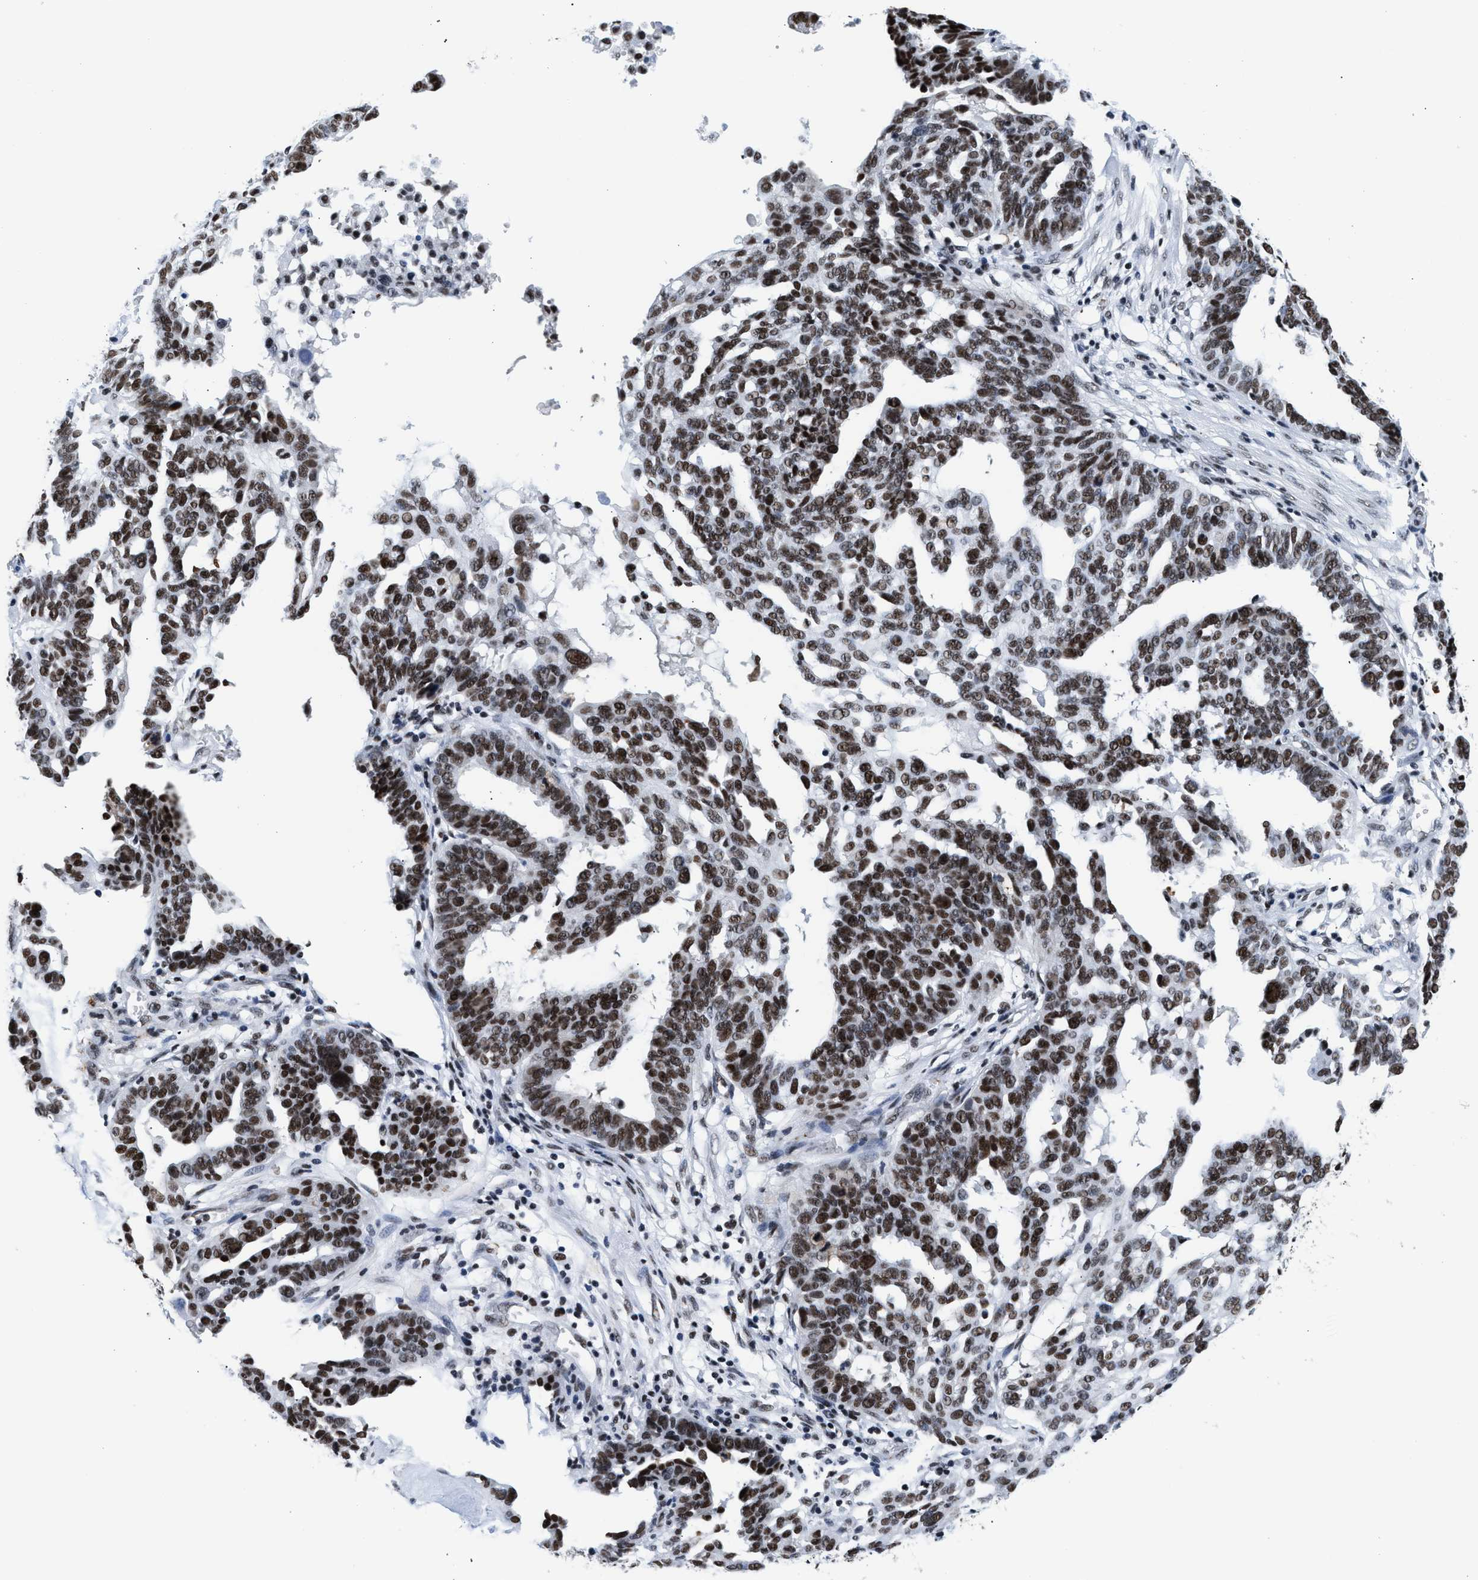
{"staining": {"intensity": "strong", "quantity": ">75%", "location": "nuclear"}, "tissue": "ovarian cancer", "cell_type": "Tumor cells", "image_type": "cancer", "snomed": [{"axis": "morphology", "description": "Cystadenocarcinoma, serous, NOS"}, {"axis": "topography", "description": "Ovary"}], "caption": "Immunohistochemistry (IHC) of human ovarian serous cystadenocarcinoma displays high levels of strong nuclear positivity in about >75% of tumor cells. Using DAB (3,3'-diaminobenzidine) (brown) and hematoxylin (blue) stains, captured at high magnification using brightfield microscopy.", "gene": "RAD21", "patient": {"sex": "female", "age": 59}}